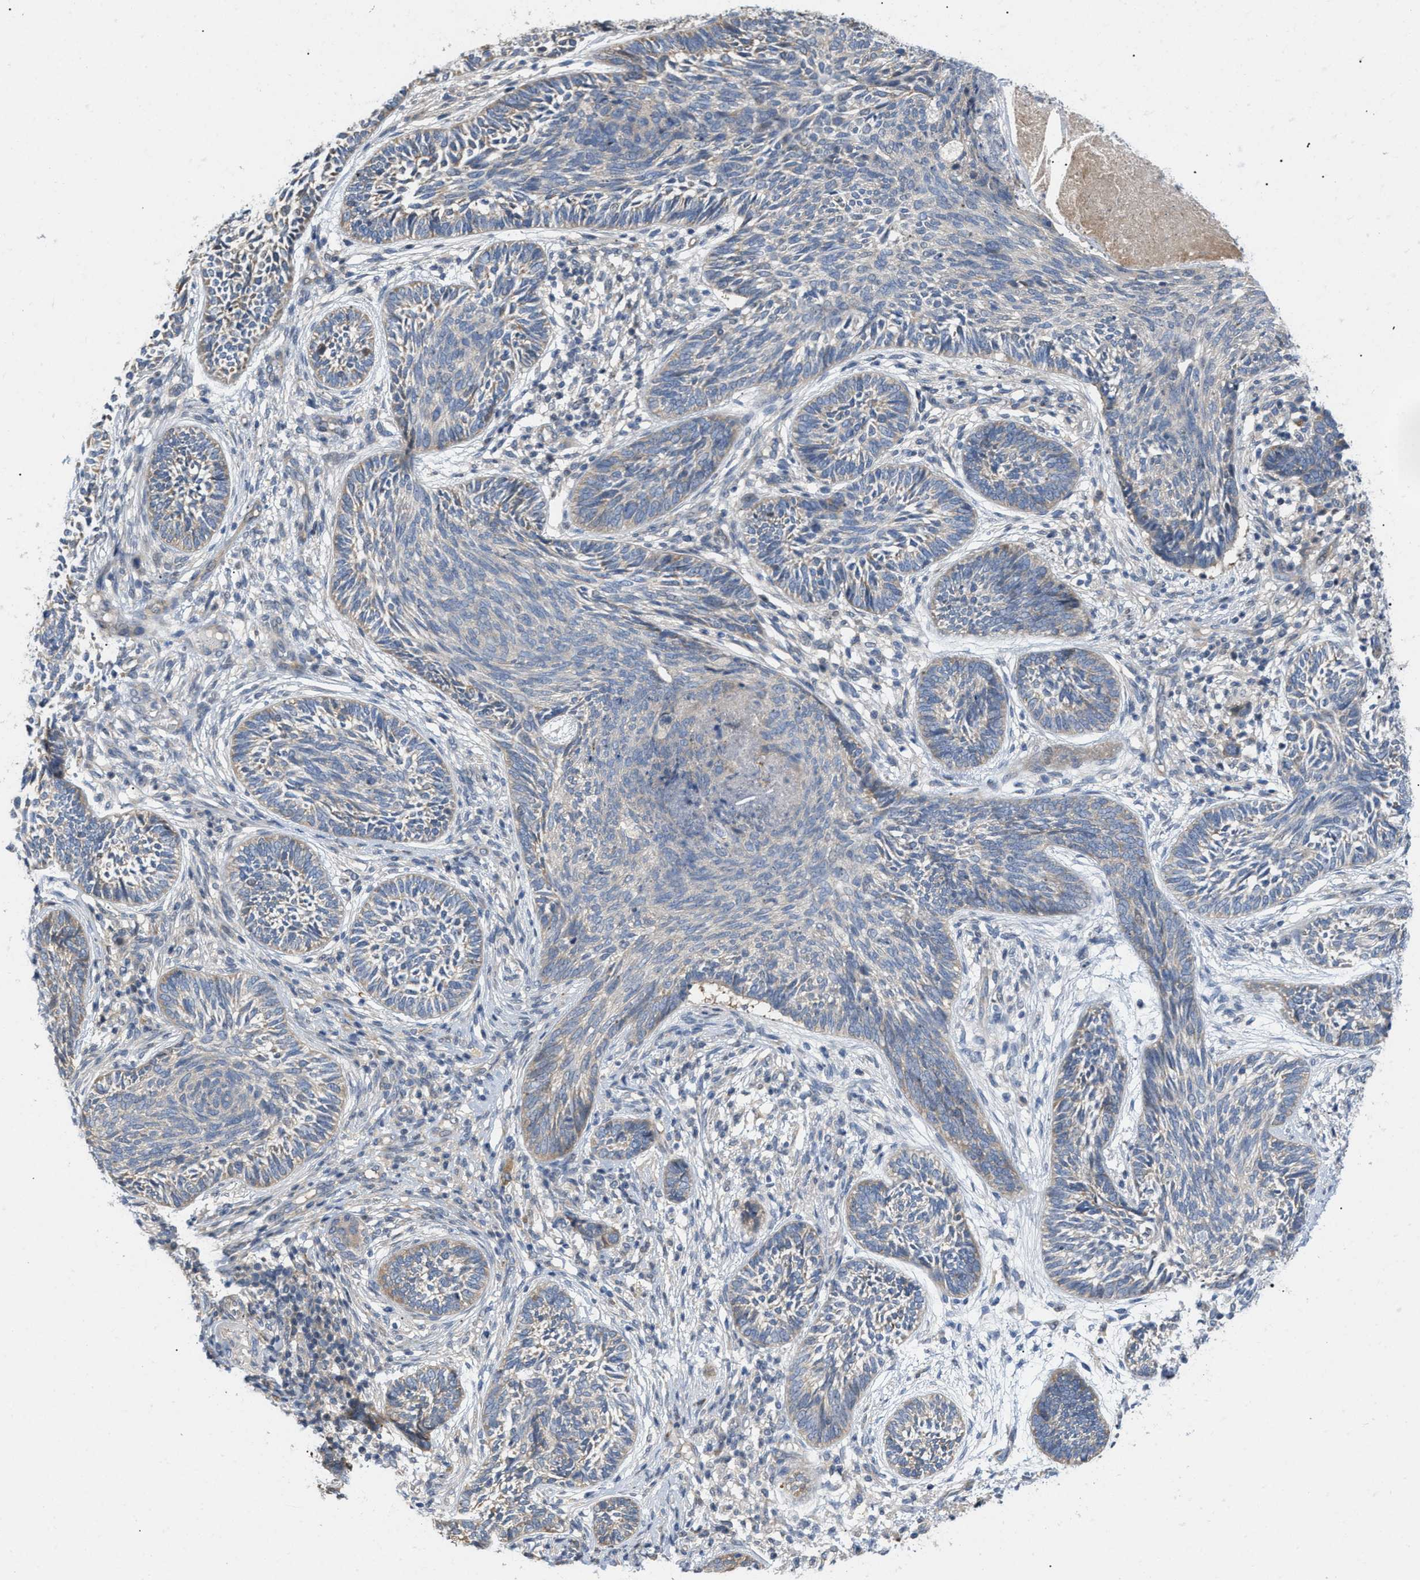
{"staining": {"intensity": "negative", "quantity": "none", "location": "none"}, "tissue": "skin cancer", "cell_type": "Tumor cells", "image_type": "cancer", "snomed": [{"axis": "morphology", "description": "Papilloma, NOS"}, {"axis": "morphology", "description": "Basal cell carcinoma"}, {"axis": "topography", "description": "Skin"}], "caption": "This image is of skin cancer (papilloma) stained with immunohistochemistry to label a protein in brown with the nuclei are counter-stained blue. There is no staining in tumor cells.", "gene": "CSNK1A1", "patient": {"sex": "male", "age": 87}}